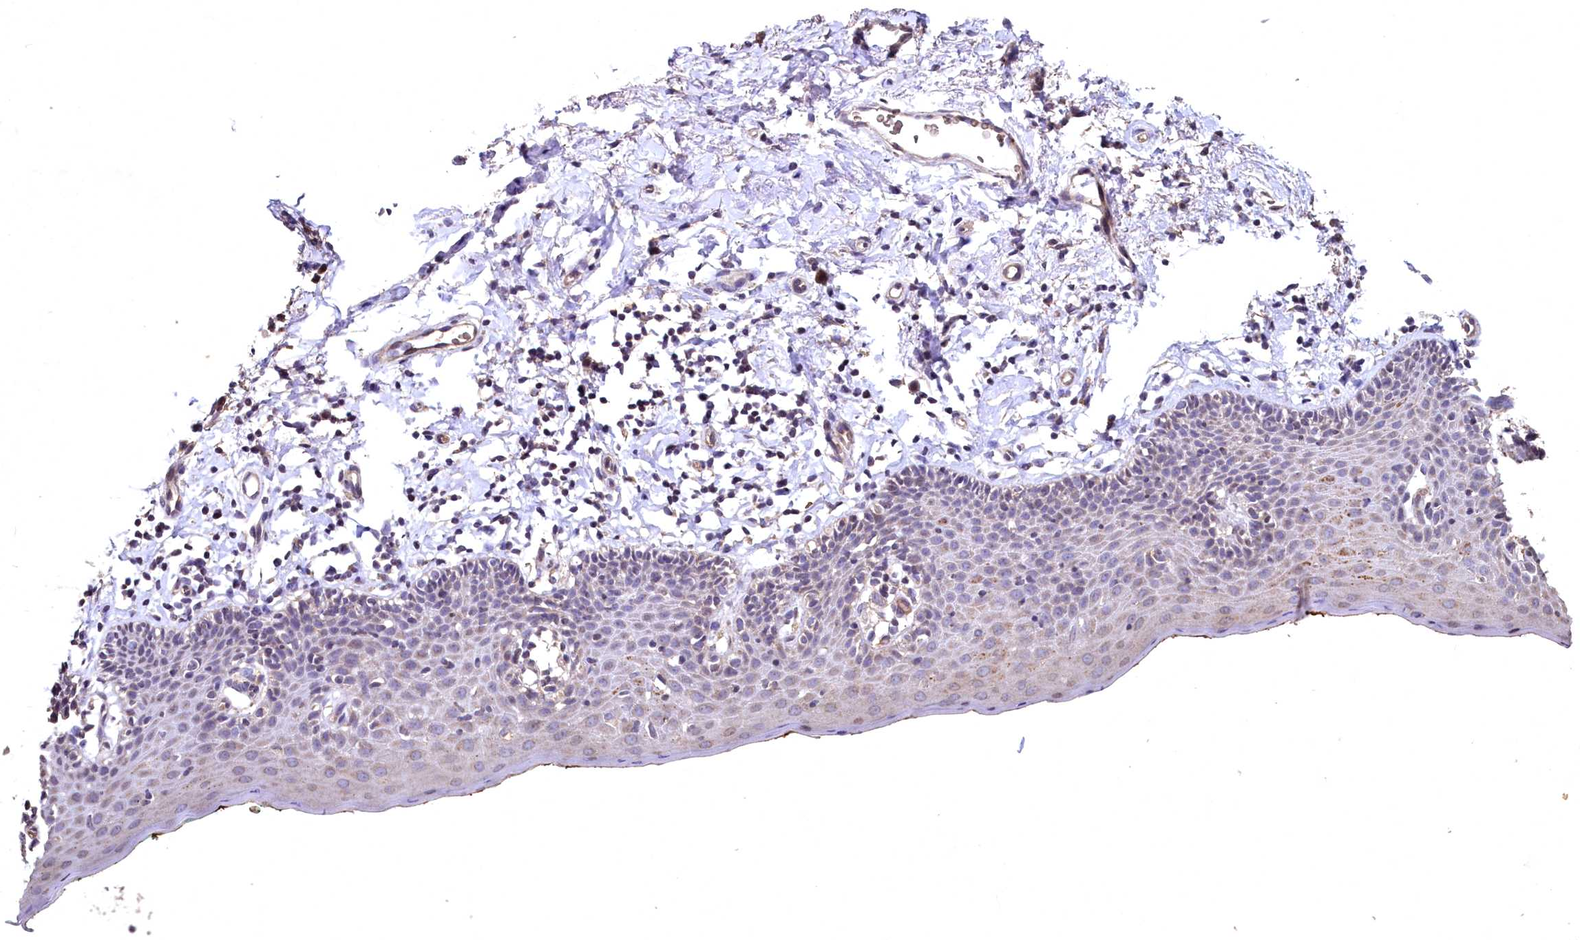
{"staining": {"intensity": "moderate", "quantity": "<25%", "location": "cytoplasmic/membranous"}, "tissue": "skin", "cell_type": "Epidermal cells", "image_type": "normal", "snomed": [{"axis": "morphology", "description": "Normal tissue, NOS"}, {"axis": "topography", "description": "Vulva"}], "caption": "Approximately <25% of epidermal cells in benign human skin display moderate cytoplasmic/membranous protein positivity as visualized by brown immunohistochemical staining.", "gene": "SPTA1", "patient": {"sex": "female", "age": 66}}